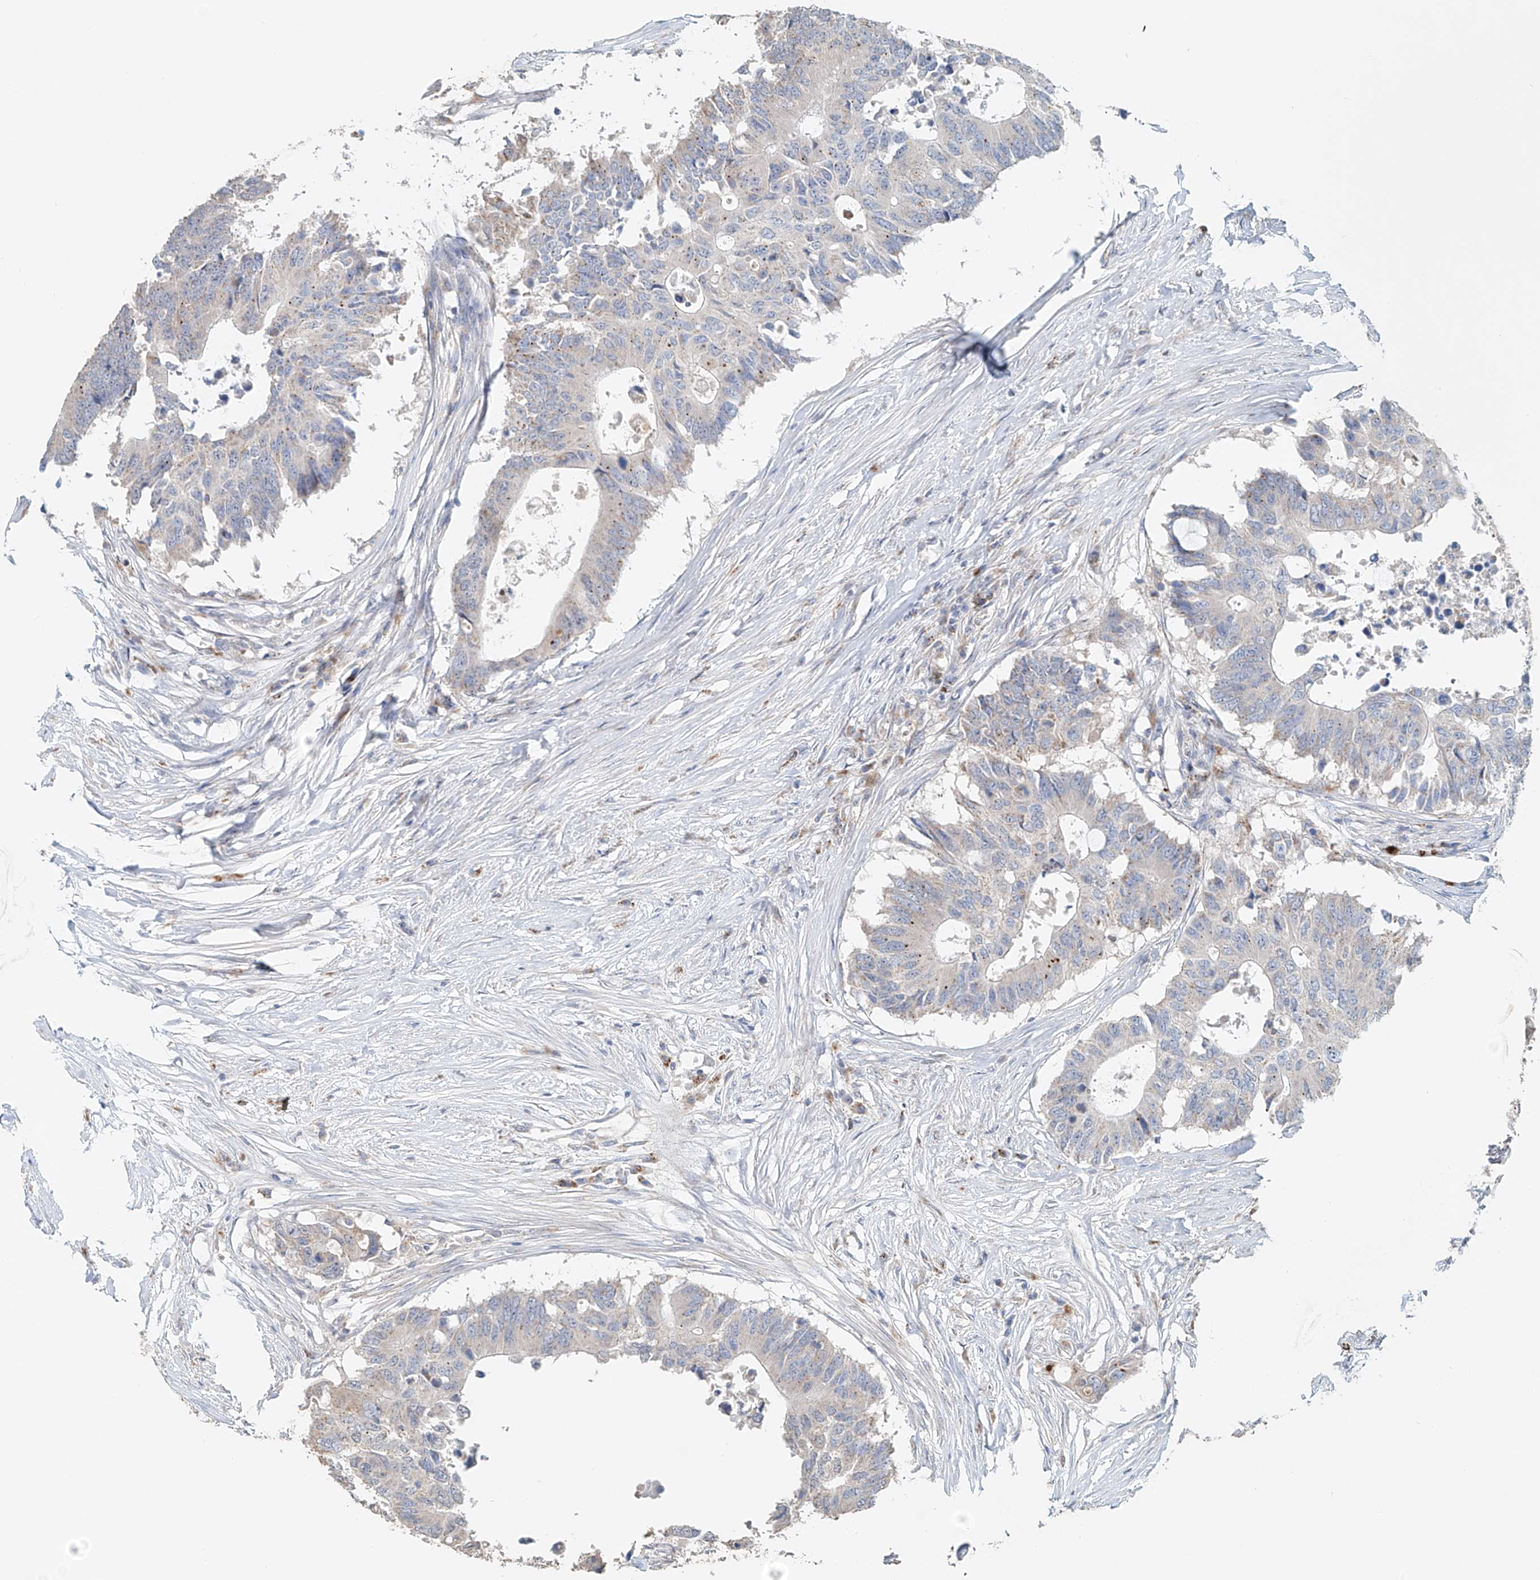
{"staining": {"intensity": "weak", "quantity": "<25%", "location": "cytoplasmic/membranous"}, "tissue": "colorectal cancer", "cell_type": "Tumor cells", "image_type": "cancer", "snomed": [{"axis": "morphology", "description": "Adenocarcinoma, NOS"}, {"axis": "topography", "description": "Colon"}], "caption": "An image of human colorectal adenocarcinoma is negative for staining in tumor cells. (Immunohistochemistry (ihc), brightfield microscopy, high magnification).", "gene": "TRIM47", "patient": {"sex": "male", "age": 71}}